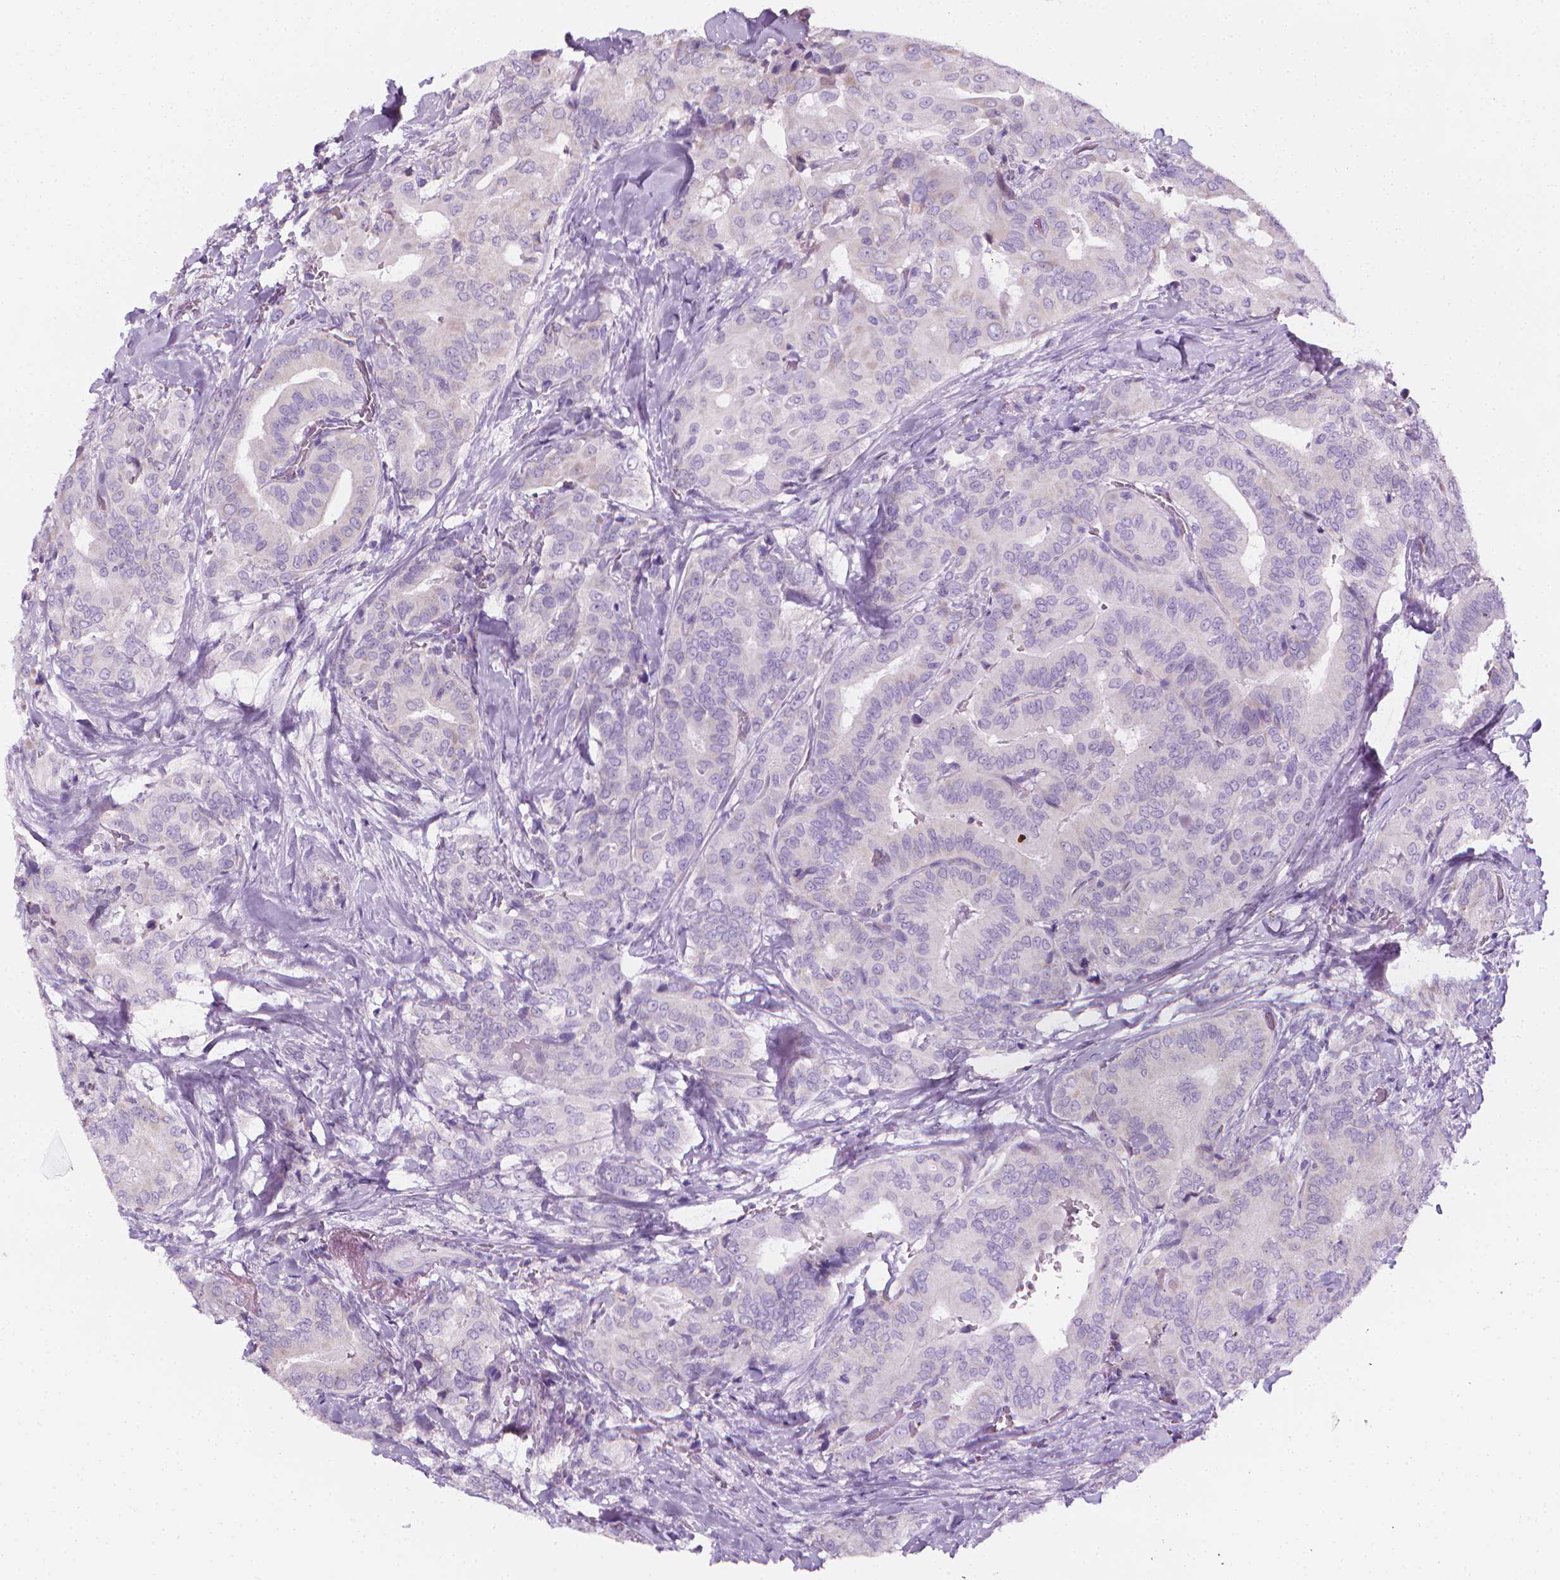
{"staining": {"intensity": "negative", "quantity": "none", "location": "none"}, "tissue": "thyroid cancer", "cell_type": "Tumor cells", "image_type": "cancer", "snomed": [{"axis": "morphology", "description": "Papillary adenocarcinoma, NOS"}, {"axis": "topography", "description": "Thyroid gland"}], "caption": "Tumor cells are negative for protein expression in human papillary adenocarcinoma (thyroid).", "gene": "DCAF8L1", "patient": {"sex": "male", "age": 61}}